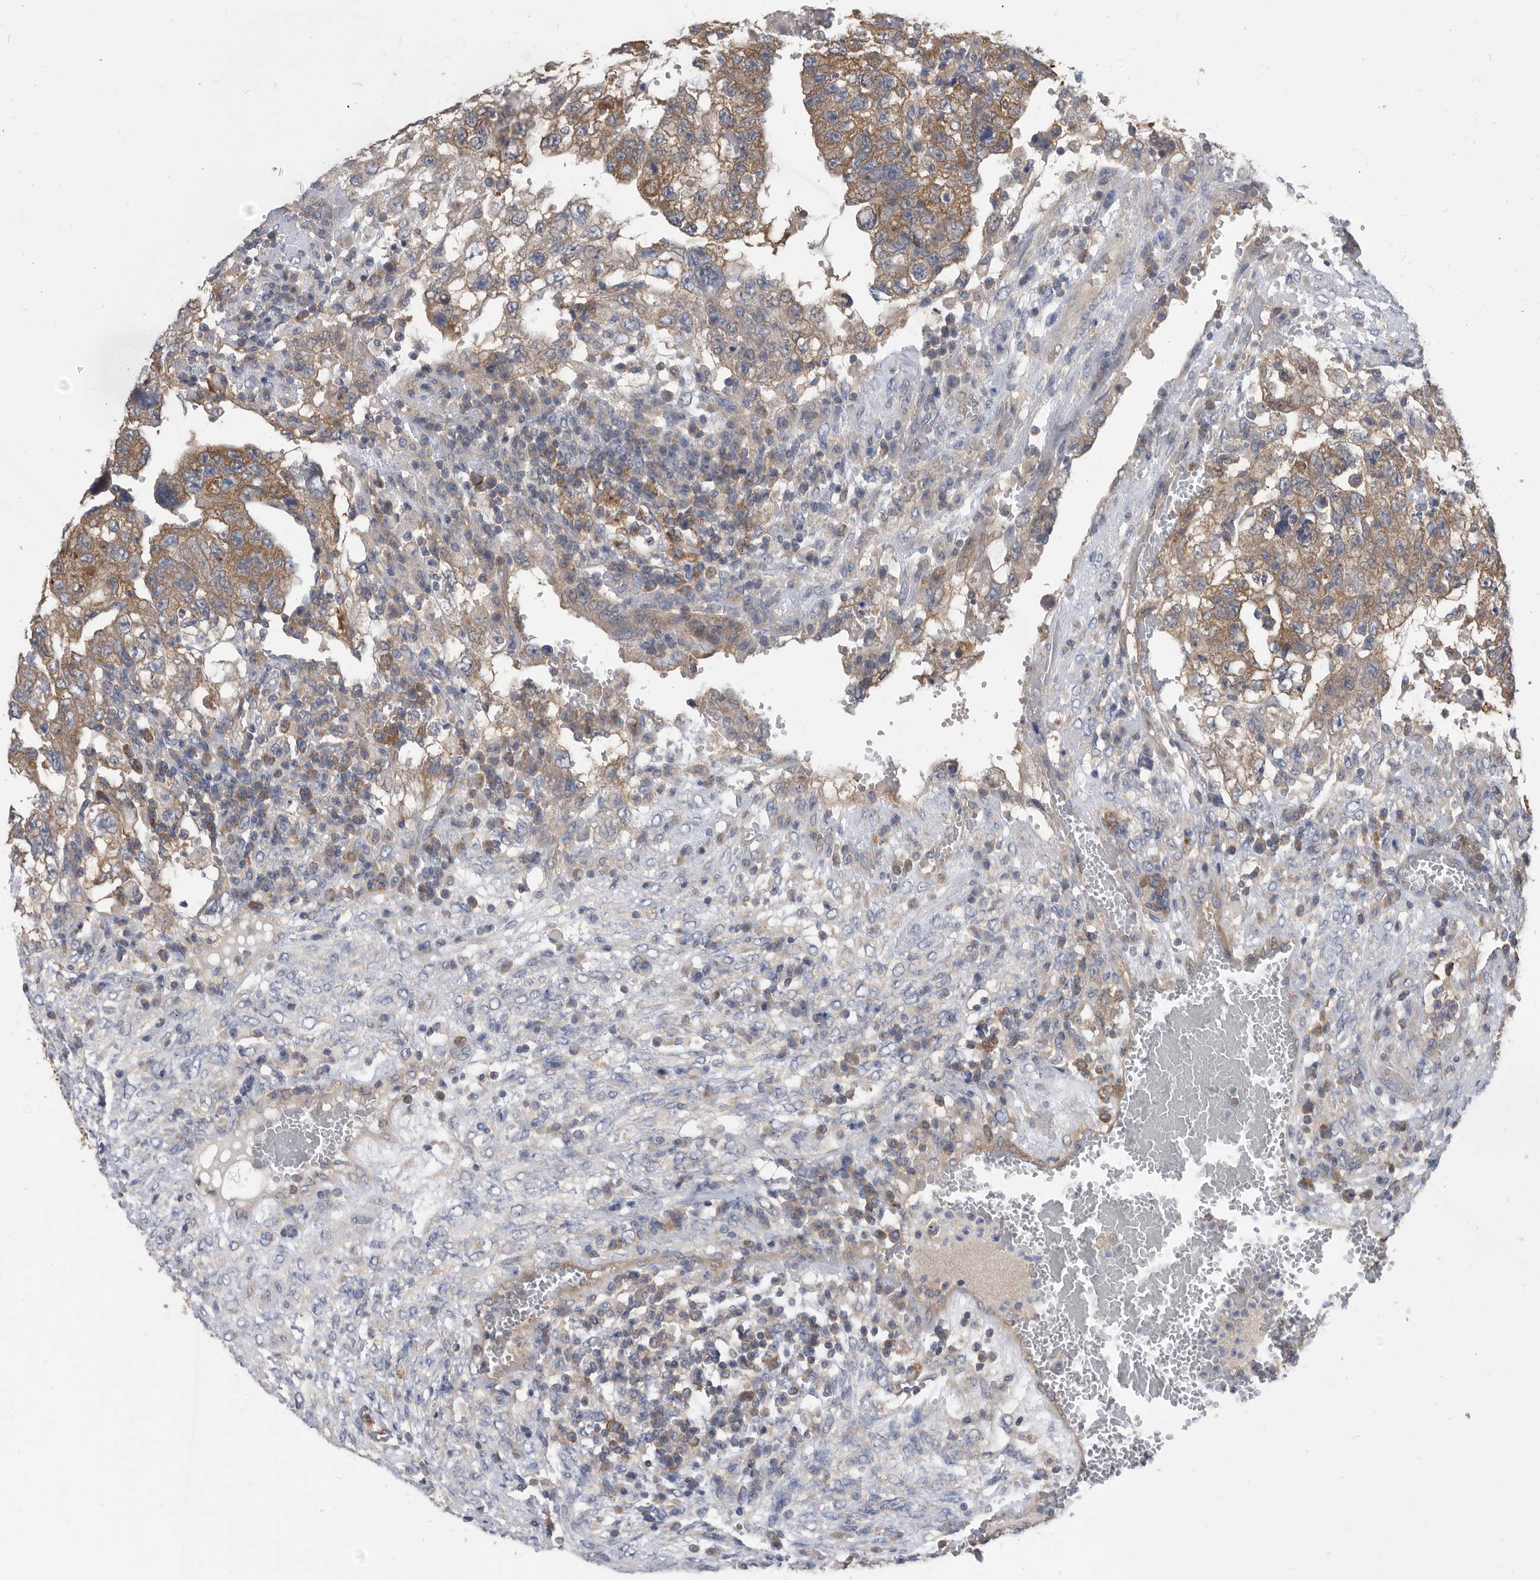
{"staining": {"intensity": "moderate", "quantity": ">75%", "location": "cytoplasmic/membranous"}, "tissue": "testis cancer", "cell_type": "Tumor cells", "image_type": "cancer", "snomed": [{"axis": "morphology", "description": "Carcinoma, Embryonal, NOS"}, {"axis": "topography", "description": "Testis"}], "caption": "Protein expression analysis of human testis embryonal carcinoma reveals moderate cytoplasmic/membranous expression in approximately >75% of tumor cells. Nuclei are stained in blue.", "gene": "CCT4", "patient": {"sex": "male", "age": 36}}